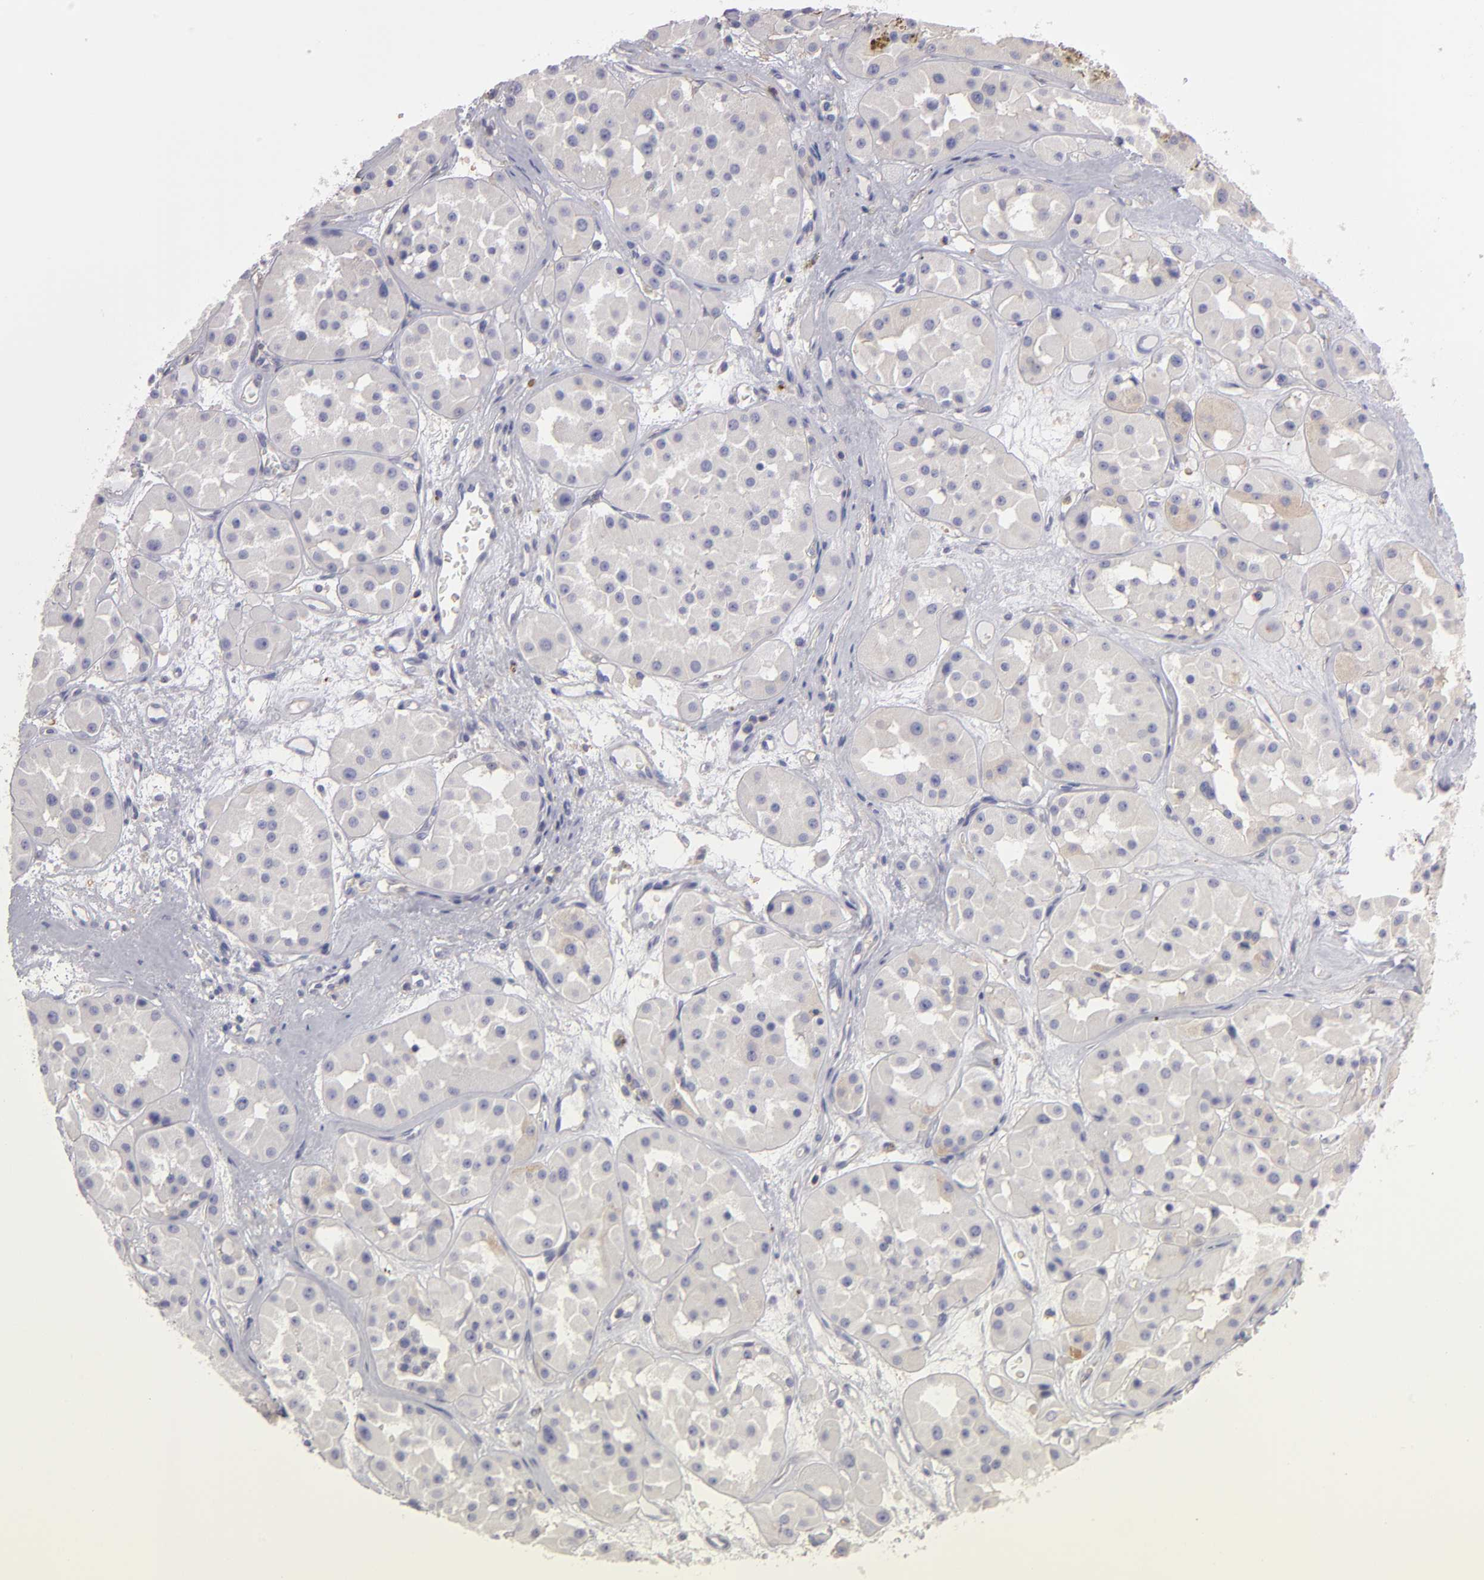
{"staining": {"intensity": "negative", "quantity": "none", "location": "none"}, "tissue": "renal cancer", "cell_type": "Tumor cells", "image_type": "cancer", "snomed": [{"axis": "morphology", "description": "Adenocarcinoma, uncertain malignant potential"}, {"axis": "topography", "description": "Kidney"}], "caption": "Immunohistochemical staining of human renal cancer reveals no significant staining in tumor cells.", "gene": "ABCB1", "patient": {"sex": "male", "age": 63}}